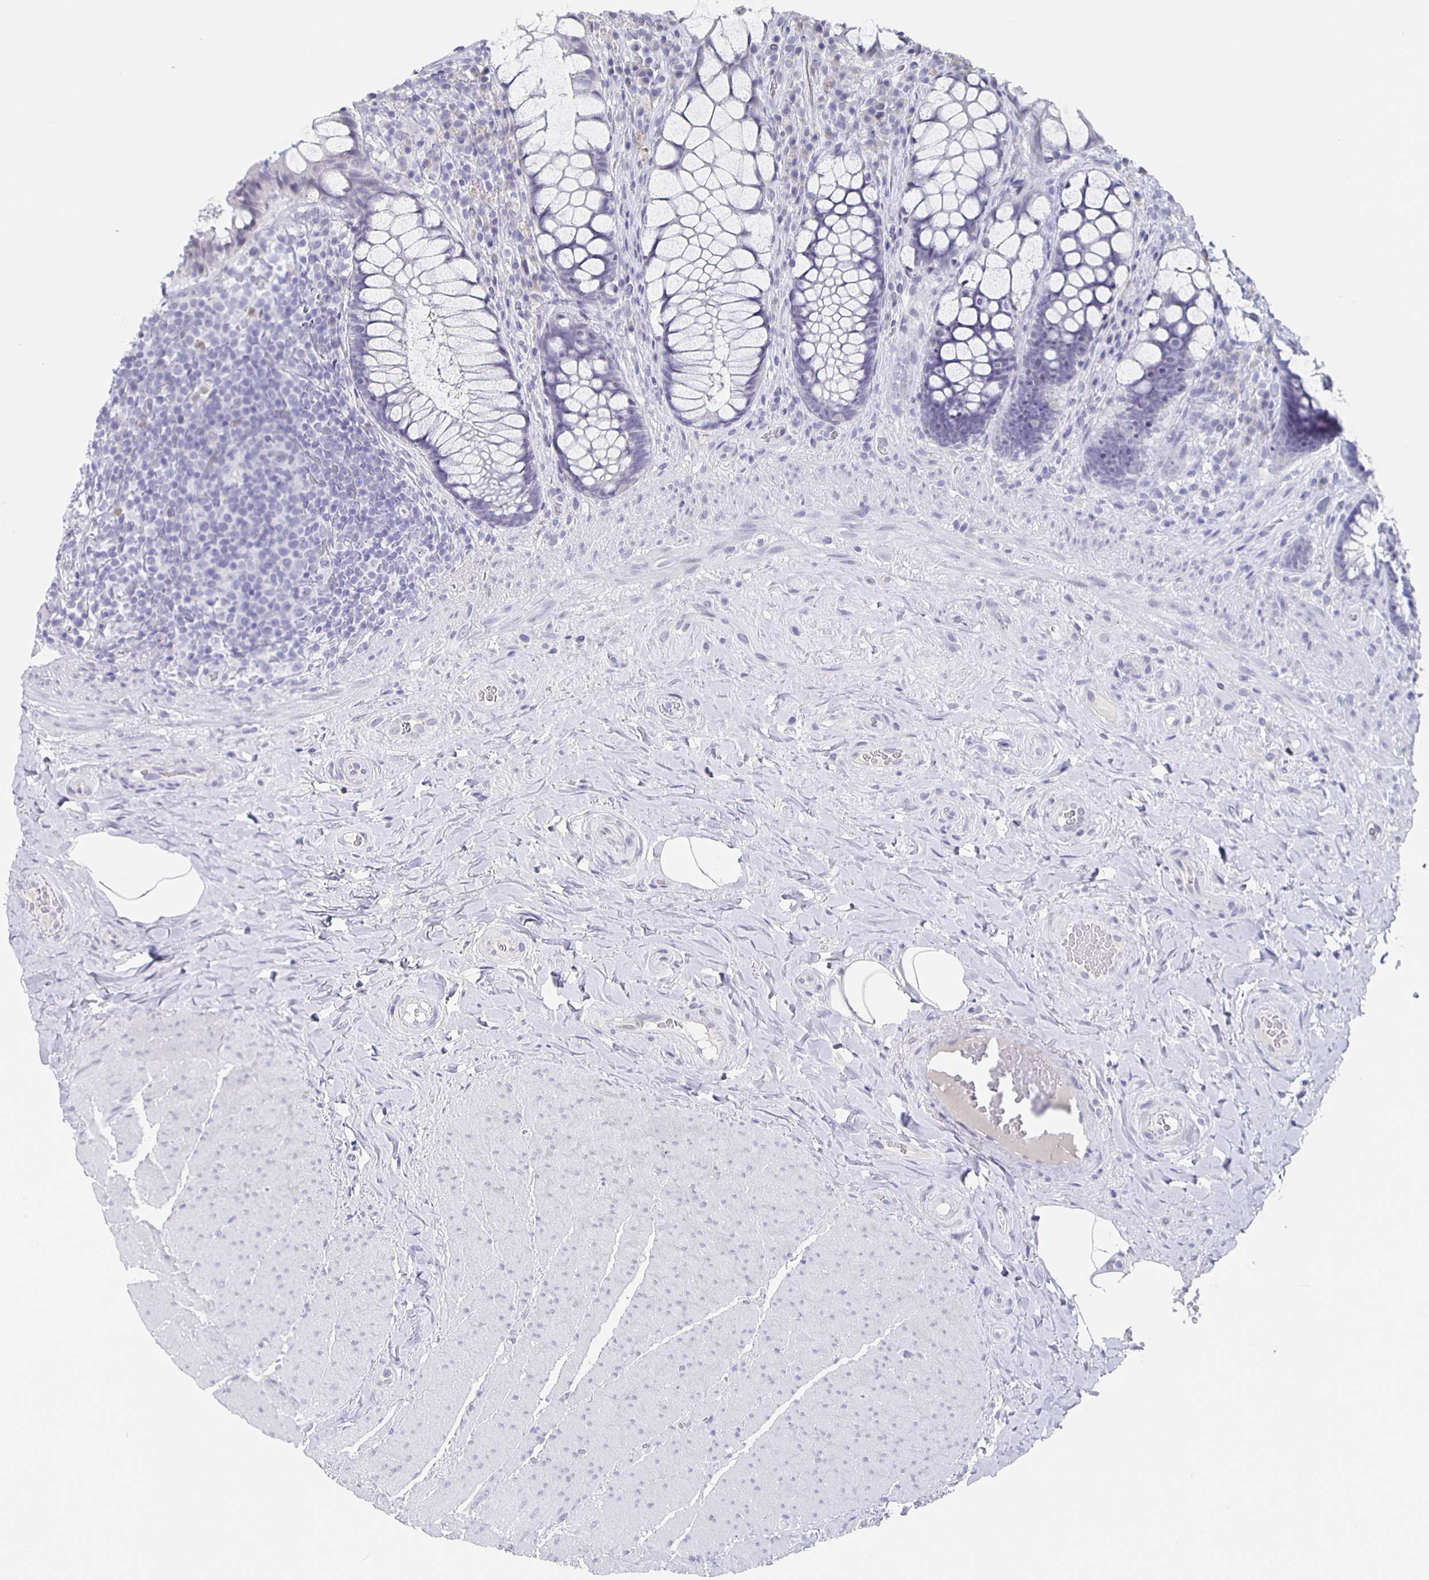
{"staining": {"intensity": "negative", "quantity": "none", "location": "none"}, "tissue": "rectum", "cell_type": "Glandular cells", "image_type": "normal", "snomed": [{"axis": "morphology", "description": "Normal tissue, NOS"}, {"axis": "topography", "description": "Rectum"}], "caption": "This is an IHC image of normal rectum. There is no staining in glandular cells.", "gene": "CCDC17", "patient": {"sex": "female", "age": 58}}